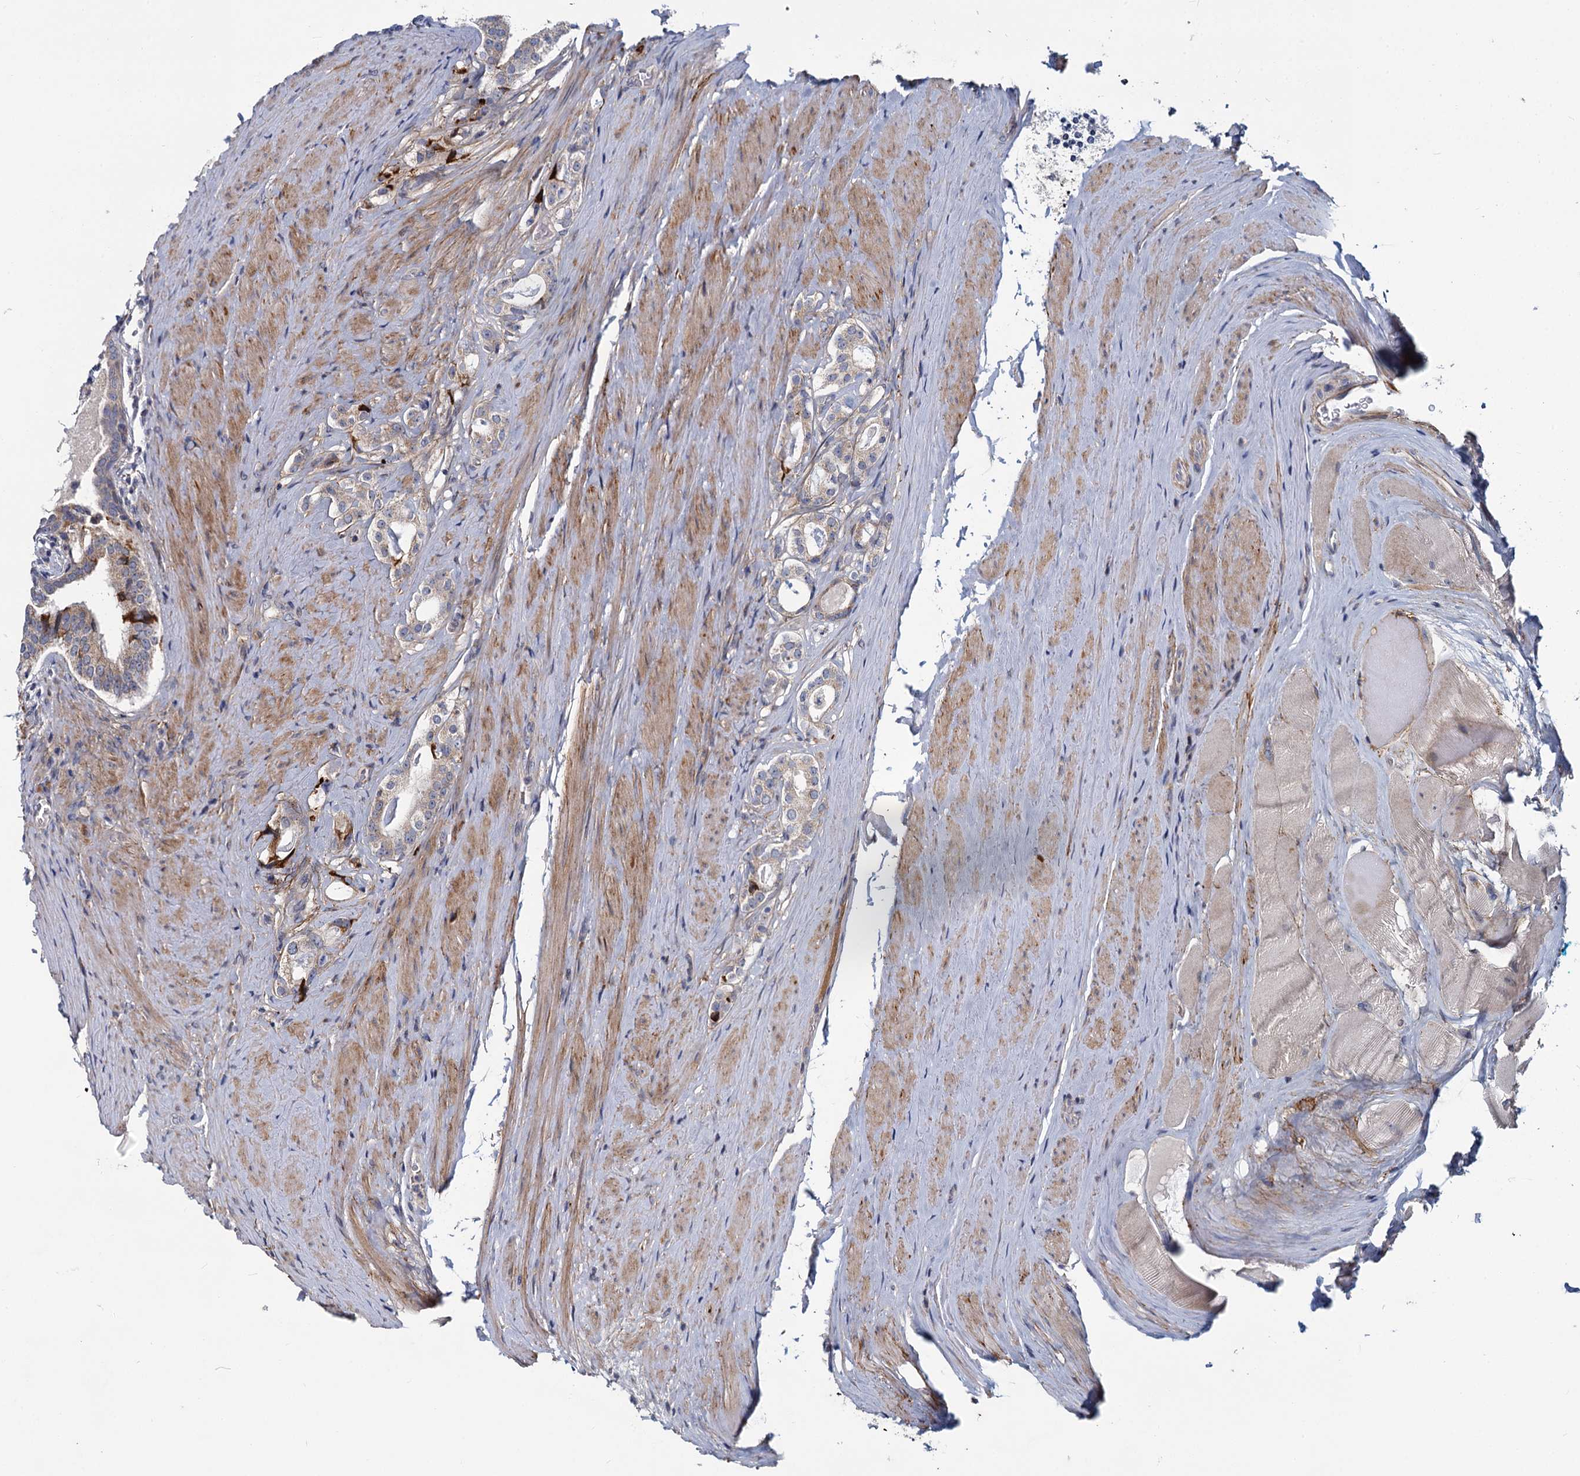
{"staining": {"intensity": "weak", "quantity": ">75%", "location": "cytoplasmic/membranous"}, "tissue": "prostate cancer", "cell_type": "Tumor cells", "image_type": "cancer", "snomed": [{"axis": "morphology", "description": "Adenocarcinoma, High grade"}, {"axis": "topography", "description": "Prostate"}], "caption": "Protein staining exhibits weak cytoplasmic/membranous staining in about >75% of tumor cells in prostate cancer (adenocarcinoma (high-grade)). (brown staining indicates protein expression, while blue staining denotes nuclei).", "gene": "DCUN1D2", "patient": {"sex": "male", "age": 63}}